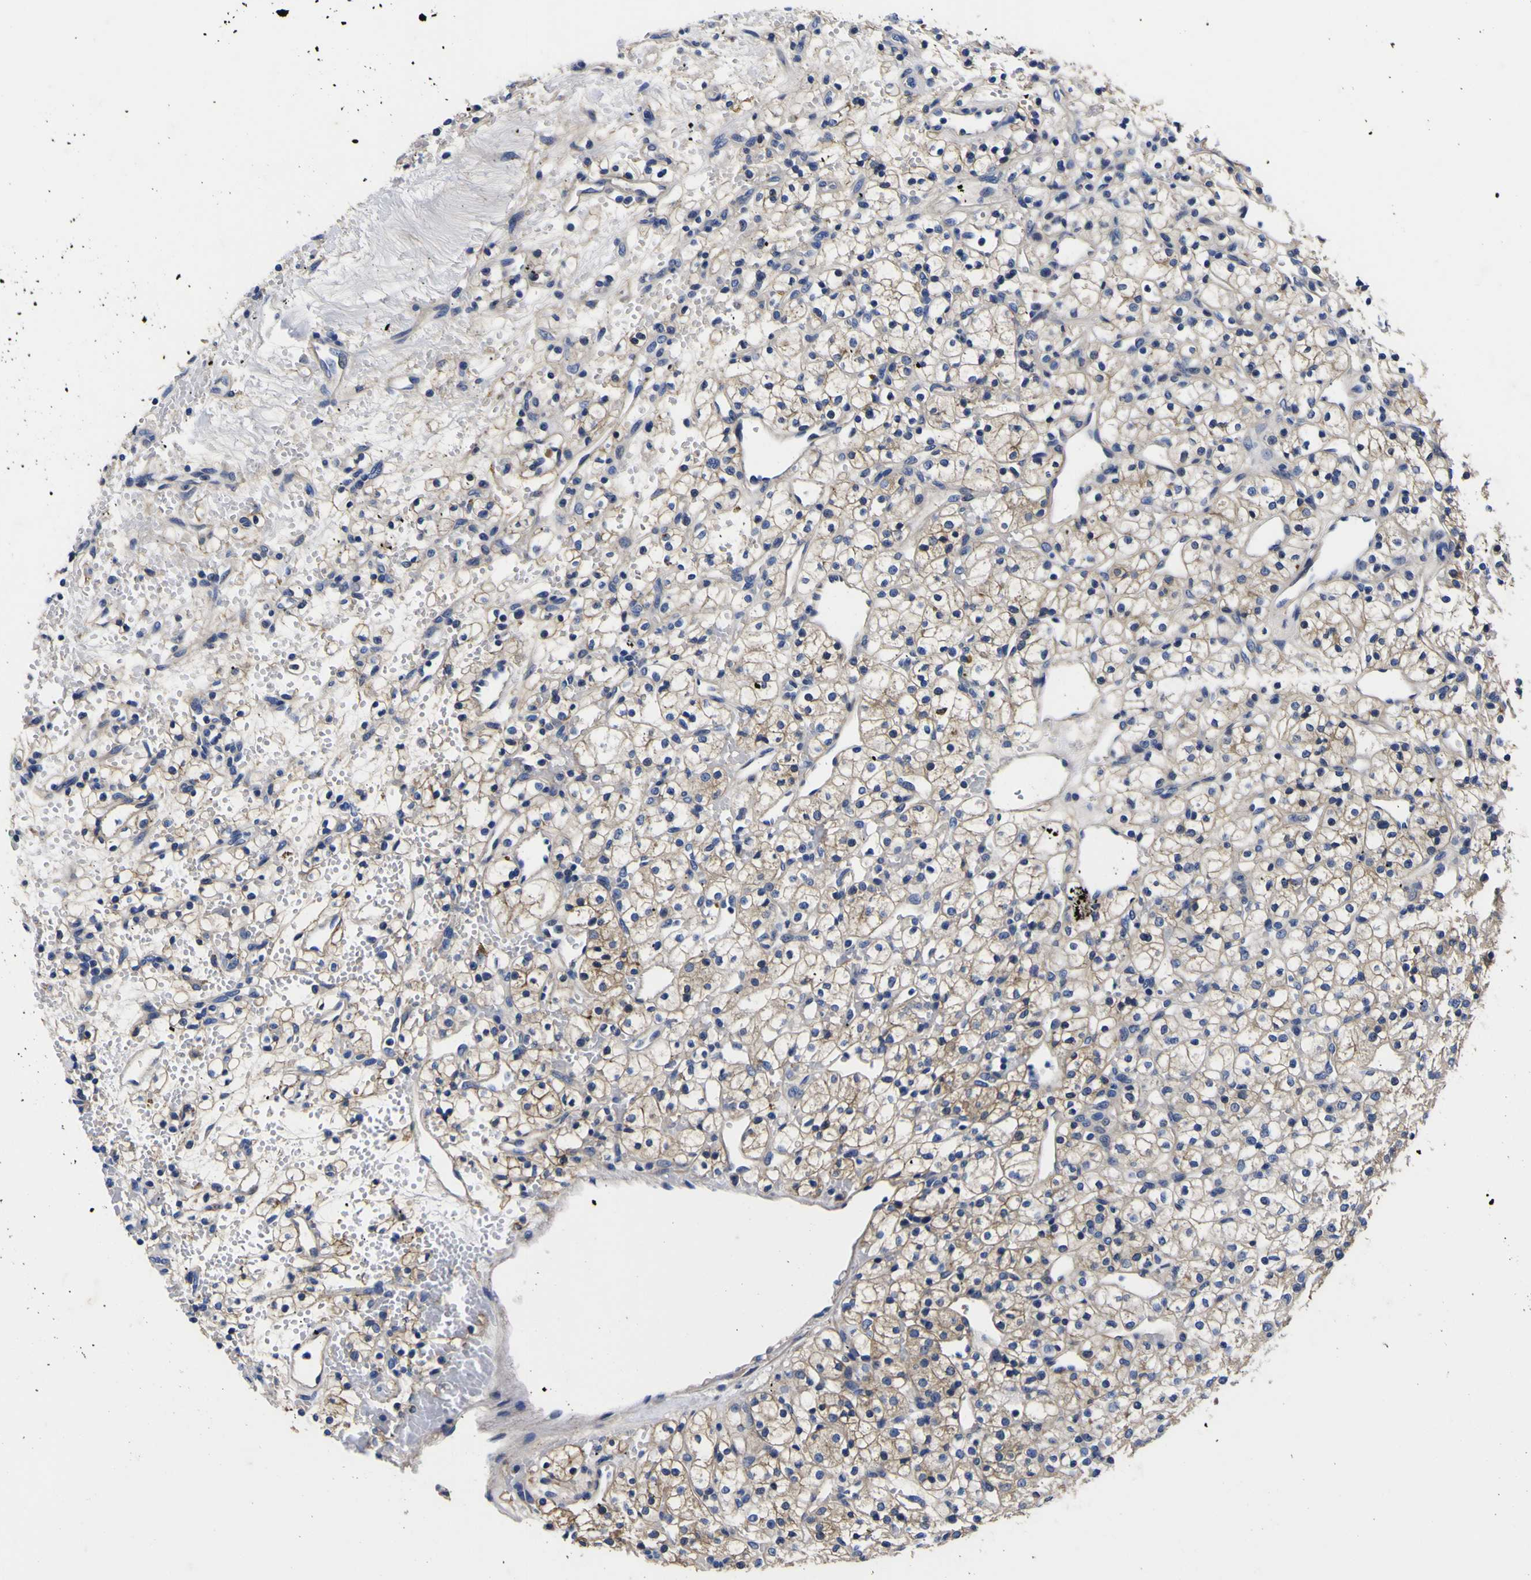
{"staining": {"intensity": "weak", "quantity": ">75%", "location": "cytoplasmic/membranous"}, "tissue": "renal cancer", "cell_type": "Tumor cells", "image_type": "cancer", "snomed": [{"axis": "morphology", "description": "Adenocarcinoma, NOS"}, {"axis": "topography", "description": "Kidney"}], "caption": "Immunohistochemistry (DAB (3,3'-diaminobenzidine)) staining of renal cancer exhibits weak cytoplasmic/membranous protein expression in about >75% of tumor cells. (IHC, brightfield microscopy, high magnification).", "gene": "VASN", "patient": {"sex": "female", "age": 60}}